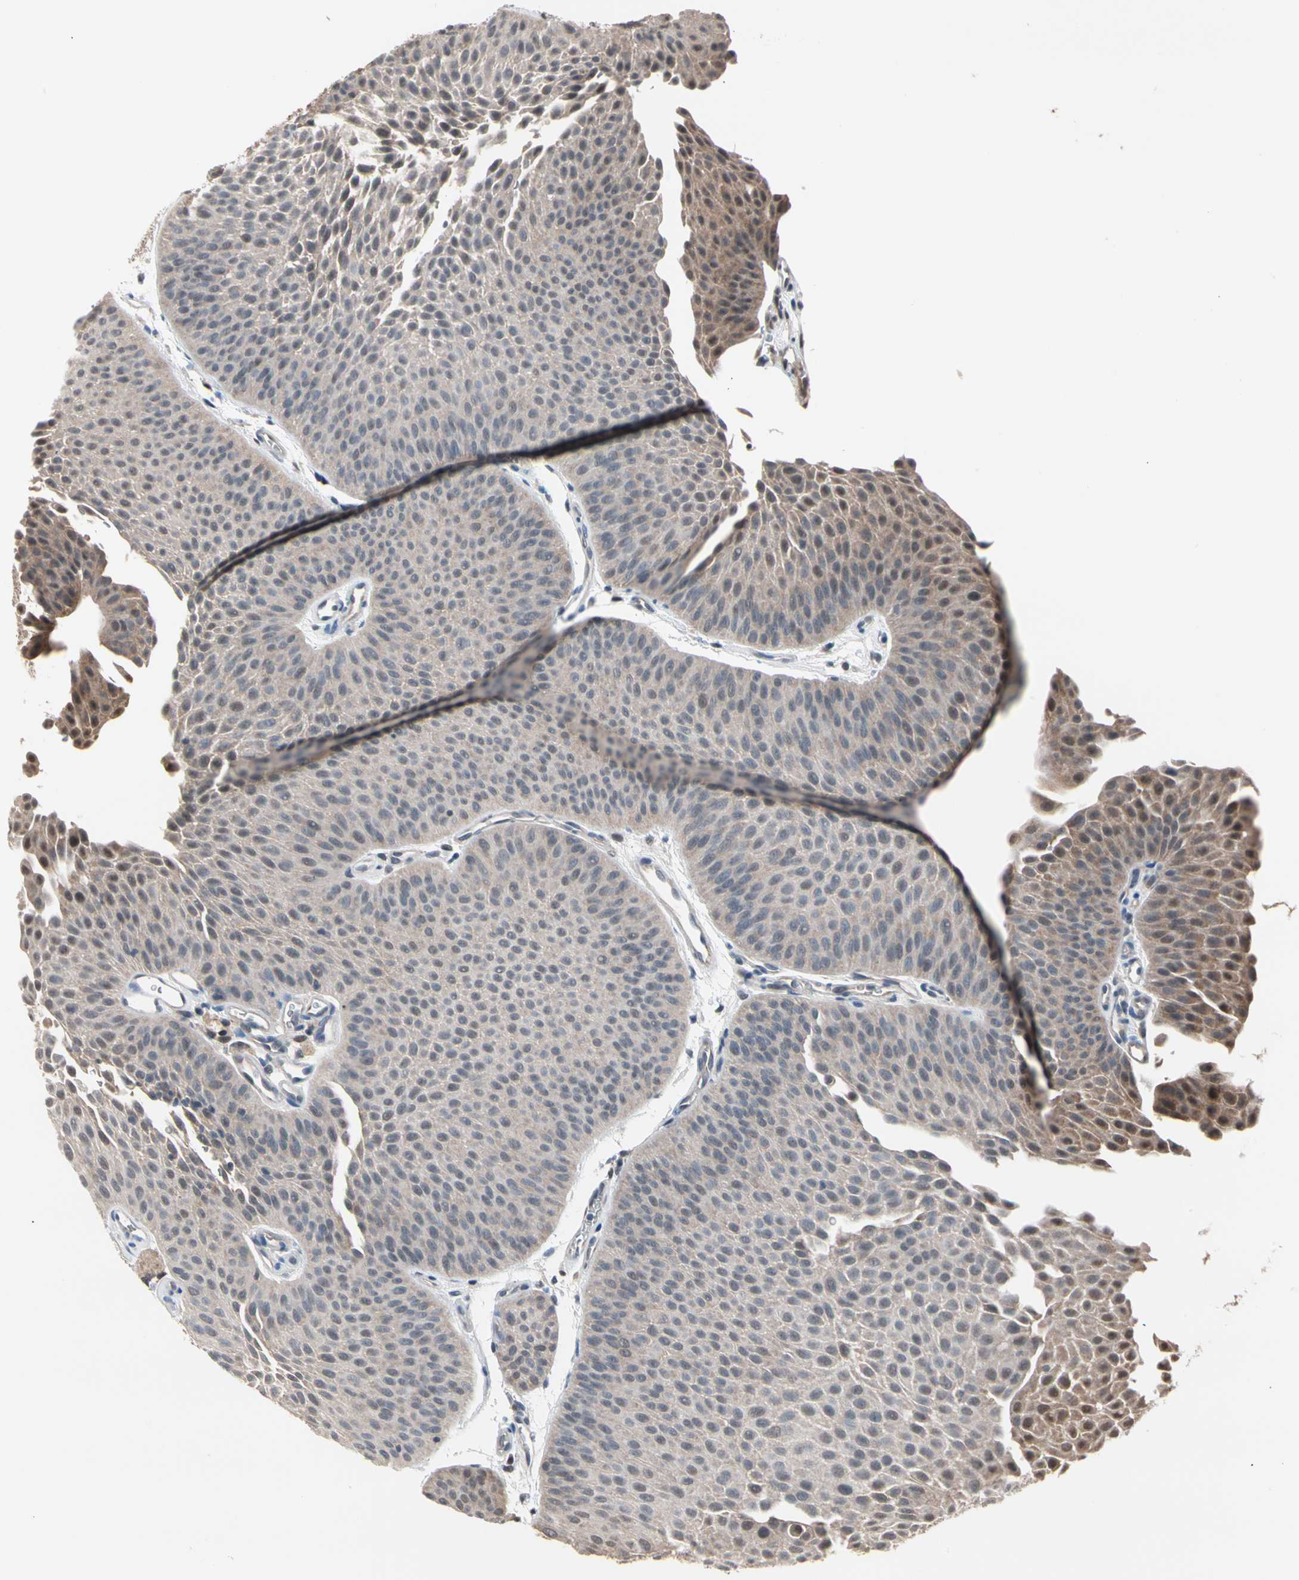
{"staining": {"intensity": "weak", "quantity": "25%-75%", "location": "cytoplasmic/membranous"}, "tissue": "urothelial cancer", "cell_type": "Tumor cells", "image_type": "cancer", "snomed": [{"axis": "morphology", "description": "Urothelial carcinoma, Low grade"}, {"axis": "topography", "description": "Urinary bladder"}], "caption": "A photomicrograph of urothelial cancer stained for a protein shows weak cytoplasmic/membranous brown staining in tumor cells.", "gene": "PSMA2", "patient": {"sex": "female", "age": 60}}